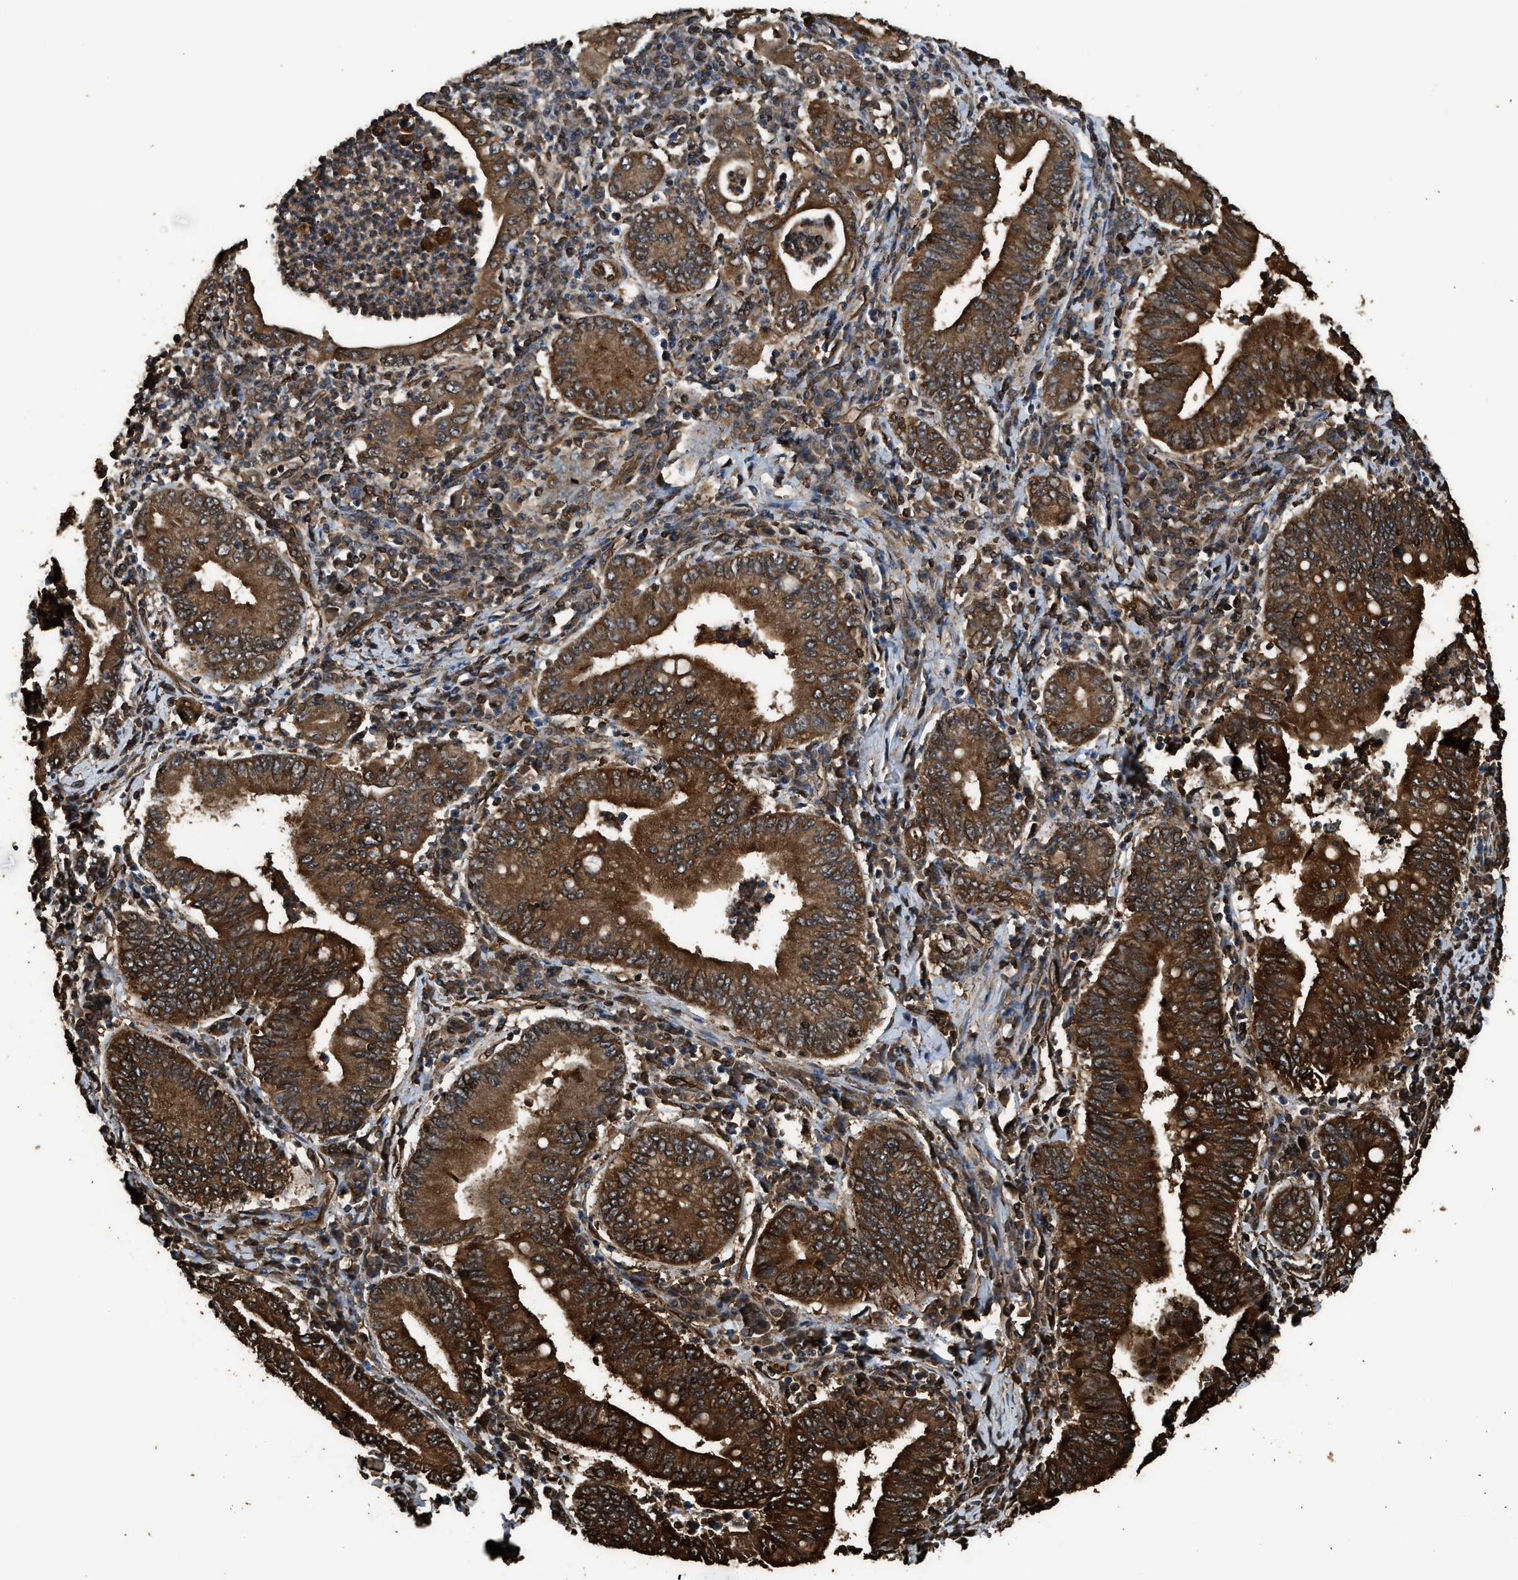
{"staining": {"intensity": "strong", "quantity": ">75%", "location": "cytoplasmic/membranous"}, "tissue": "stomach cancer", "cell_type": "Tumor cells", "image_type": "cancer", "snomed": [{"axis": "morphology", "description": "Normal tissue, NOS"}, {"axis": "morphology", "description": "Adenocarcinoma, NOS"}, {"axis": "topography", "description": "Esophagus"}, {"axis": "topography", "description": "Stomach, upper"}, {"axis": "topography", "description": "Peripheral nerve tissue"}], "caption": "An immunohistochemistry photomicrograph of tumor tissue is shown. Protein staining in brown highlights strong cytoplasmic/membranous positivity in stomach cancer (adenocarcinoma) within tumor cells.", "gene": "MYBL2", "patient": {"sex": "male", "age": 62}}